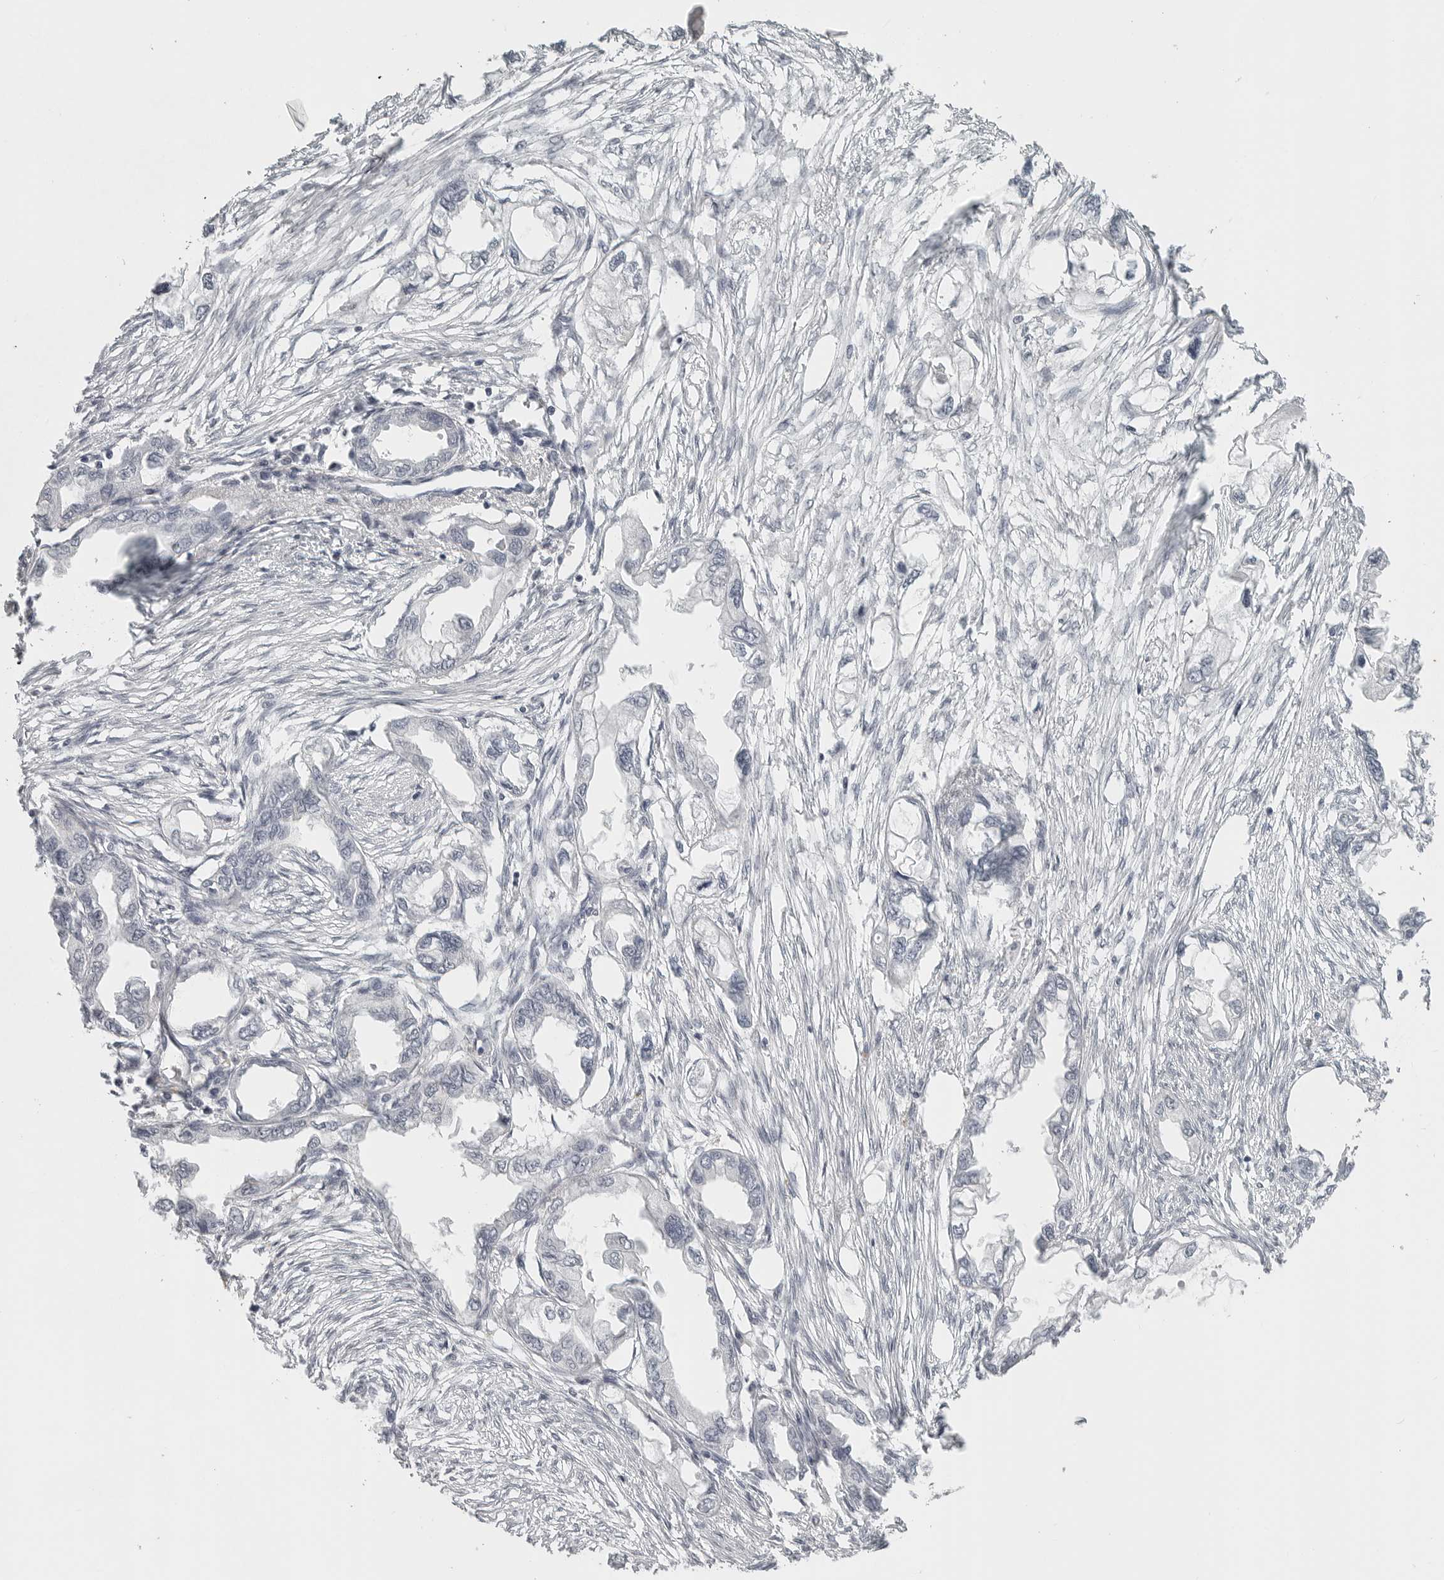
{"staining": {"intensity": "negative", "quantity": "none", "location": "none"}, "tissue": "endometrial cancer", "cell_type": "Tumor cells", "image_type": "cancer", "snomed": [{"axis": "morphology", "description": "Adenocarcinoma, NOS"}, {"axis": "morphology", "description": "Adenocarcinoma, metastatic, NOS"}, {"axis": "topography", "description": "Adipose tissue"}, {"axis": "topography", "description": "Endometrium"}], "caption": "A histopathology image of endometrial adenocarcinoma stained for a protein exhibits no brown staining in tumor cells.", "gene": "BPIFA1", "patient": {"sex": "female", "age": 67}}